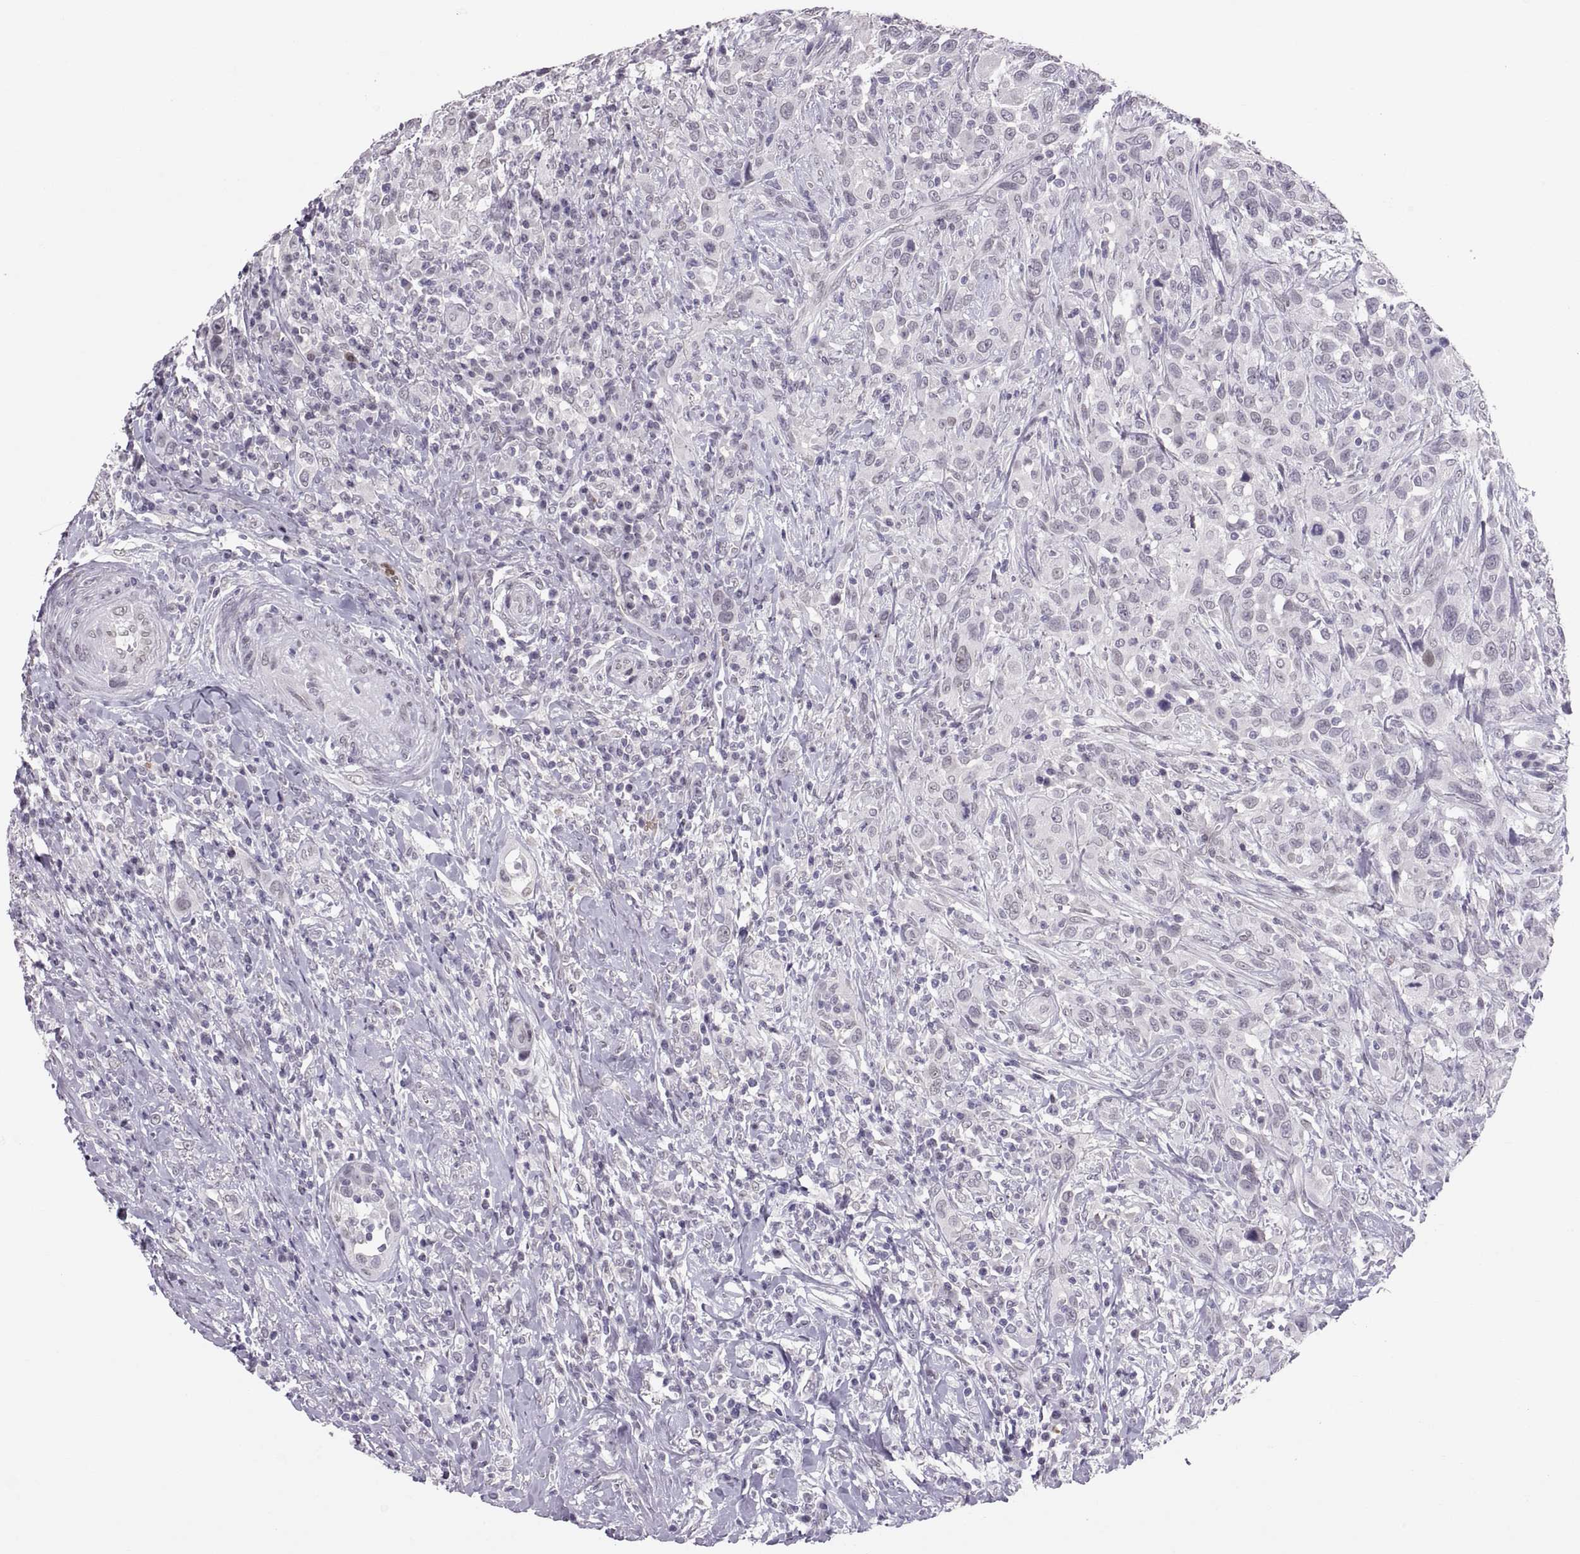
{"staining": {"intensity": "negative", "quantity": "none", "location": "none"}, "tissue": "urothelial cancer", "cell_type": "Tumor cells", "image_type": "cancer", "snomed": [{"axis": "morphology", "description": "Urothelial carcinoma, NOS"}, {"axis": "morphology", "description": "Urothelial carcinoma, High grade"}, {"axis": "topography", "description": "Urinary bladder"}], "caption": "IHC histopathology image of human transitional cell carcinoma stained for a protein (brown), which demonstrates no staining in tumor cells. (DAB IHC visualized using brightfield microscopy, high magnification).", "gene": "KRT77", "patient": {"sex": "female", "age": 64}}